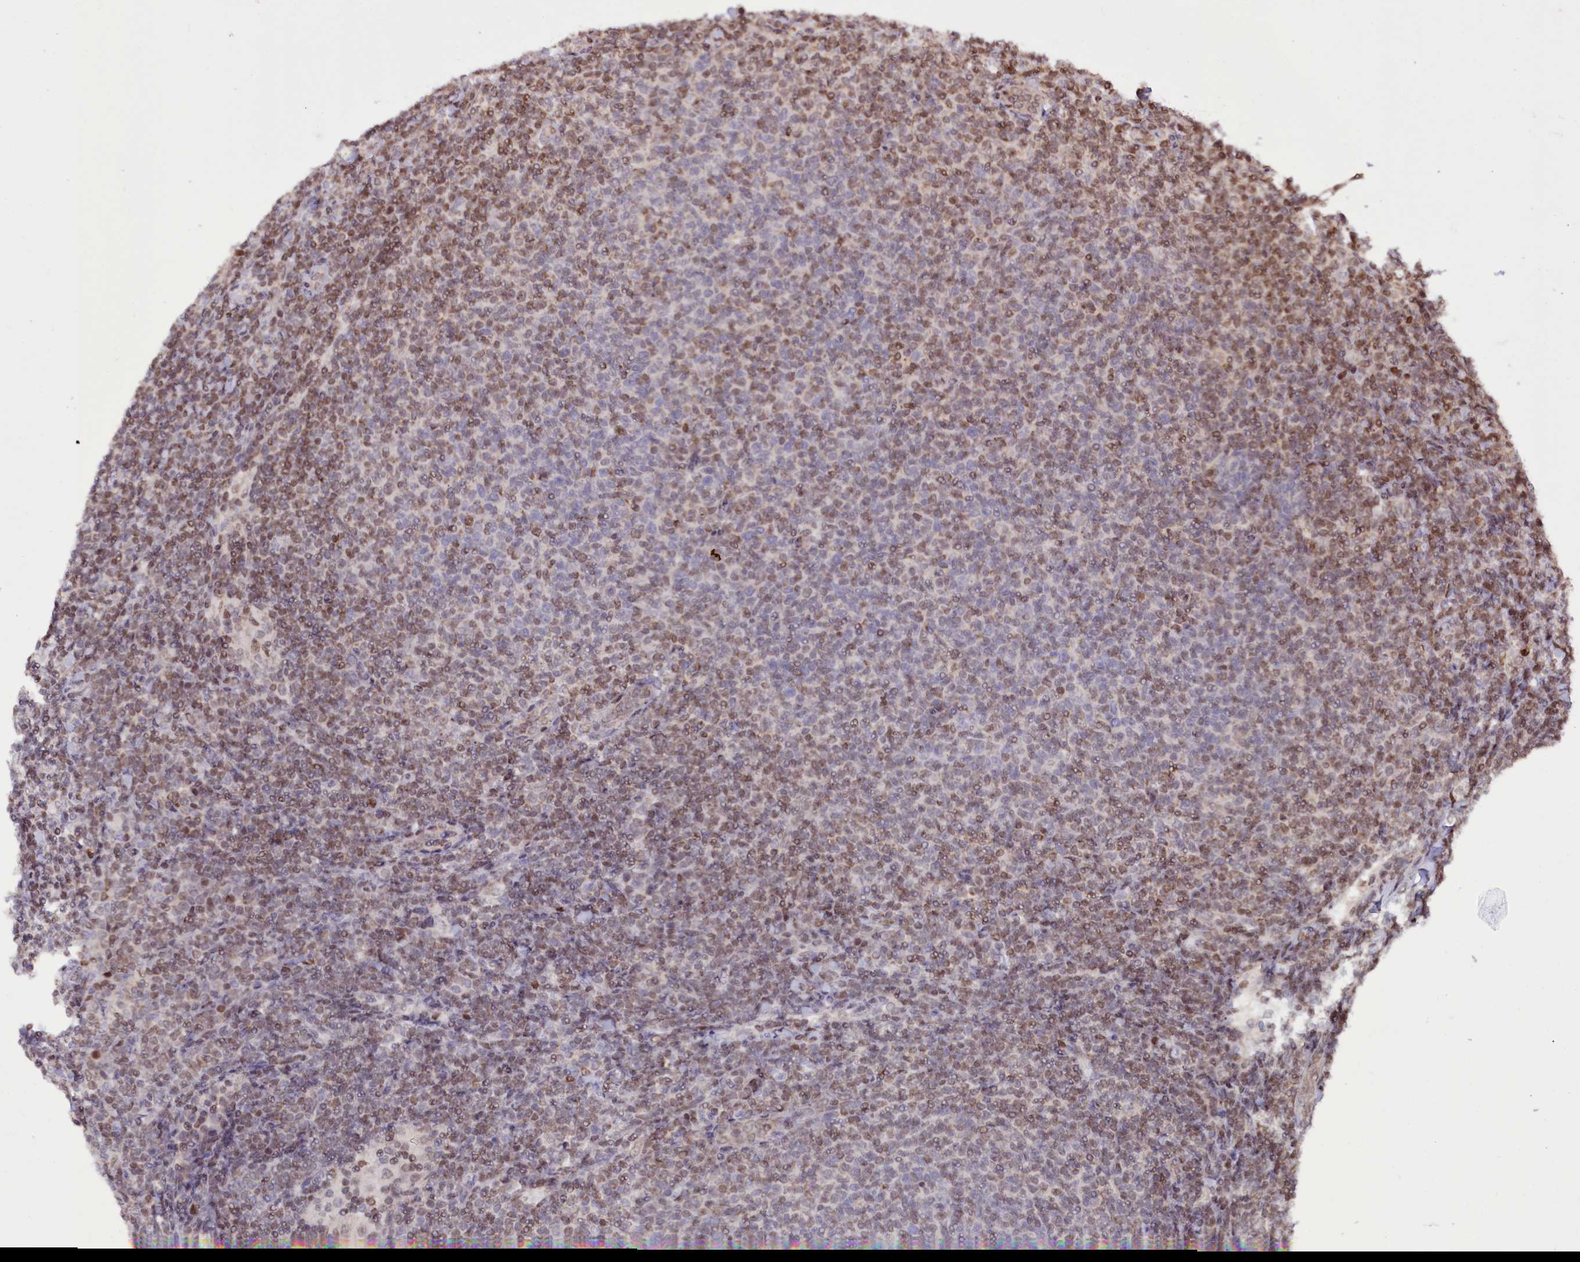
{"staining": {"intensity": "moderate", "quantity": "25%-75%", "location": "nuclear"}, "tissue": "lymphoma", "cell_type": "Tumor cells", "image_type": "cancer", "snomed": [{"axis": "morphology", "description": "Malignant lymphoma, non-Hodgkin's type, Low grade"}, {"axis": "topography", "description": "Lymph node"}], "caption": "Low-grade malignant lymphoma, non-Hodgkin's type tissue exhibits moderate nuclear expression in about 25%-75% of tumor cells, visualized by immunohistochemistry.", "gene": "PHC3", "patient": {"sex": "male", "age": 66}}